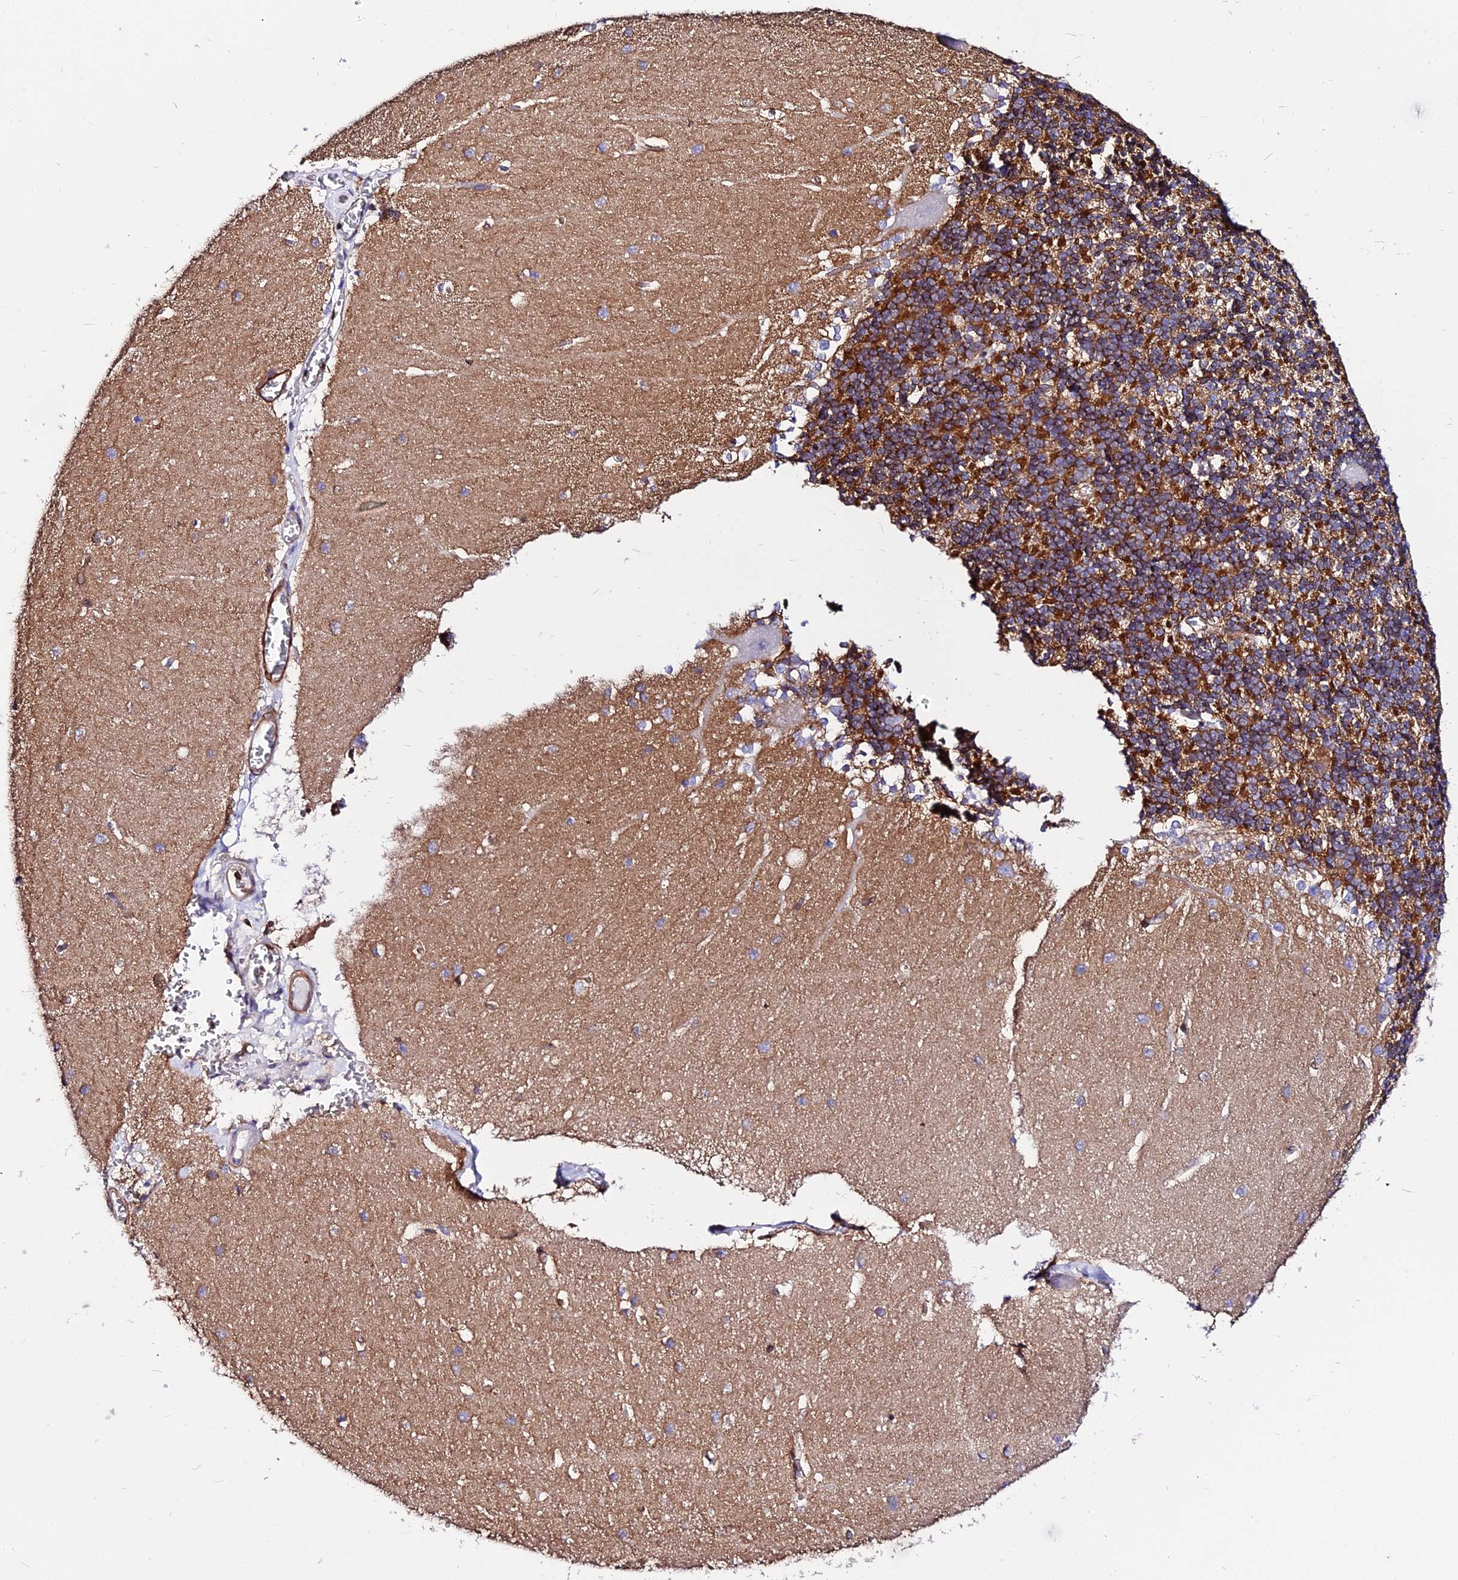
{"staining": {"intensity": "strong", "quantity": ">75%", "location": "cytoplasmic/membranous"}, "tissue": "cerebellum", "cell_type": "Cells in granular layer", "image_type": "normal", "snomed": [{"axis": "morphology", "description": "Normal tissue, NOS"}, {"axis": "topography", "description": "Cerebellum"}], "caption": "Immunohistochemical staining of unremarkable human cerebellum reveals high levels of strong cytoplasmic/membranous expression in about >75% of cells in granular layer. The protein is shown in brown color, while the nuclei are stained blue.", "gene": "CSRP1", "patient": {"sex": "male", "age": 37}}